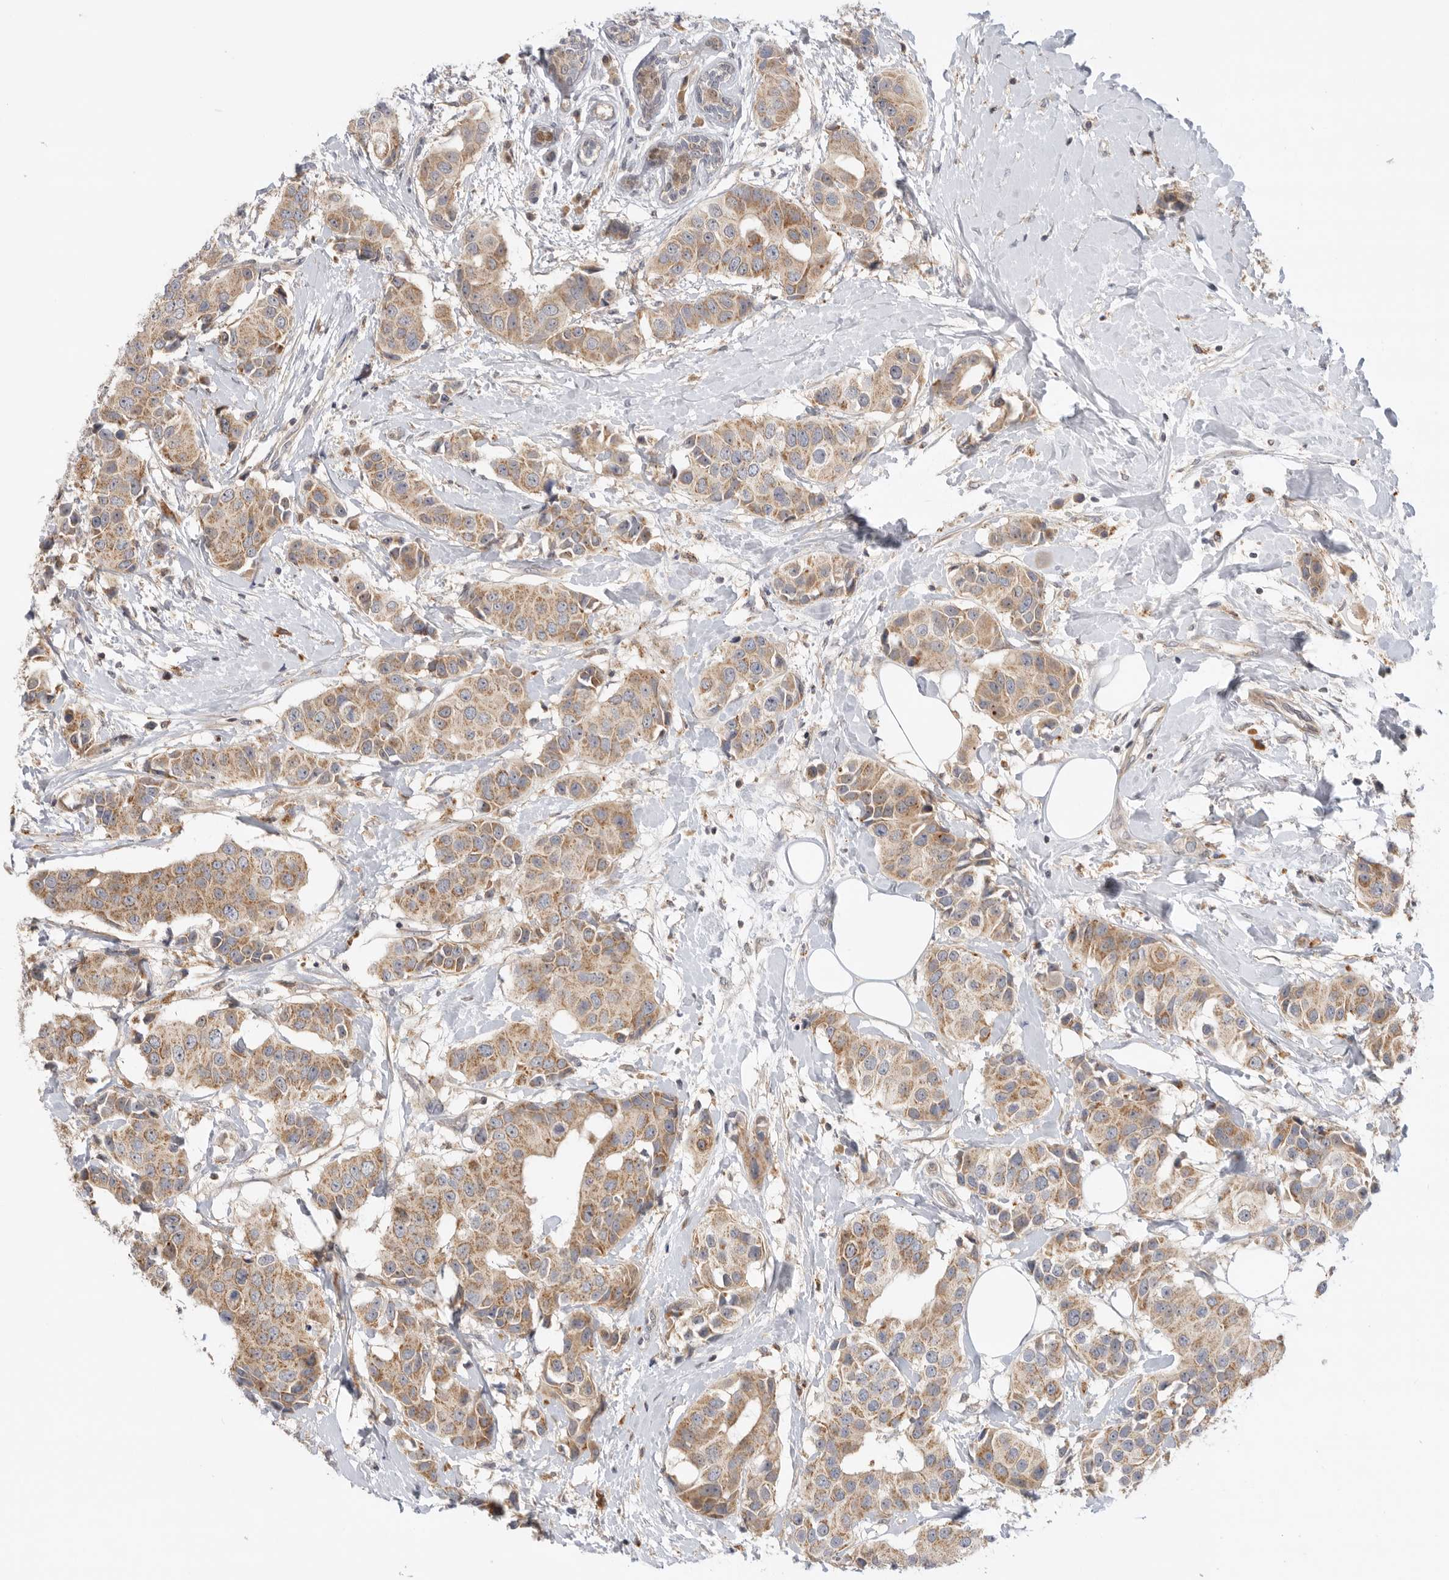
{"staining": {"intensity": "moderate", "quantity": ">75%", "location": "cytoplasmic/membranous"}, "tissue": "breast cancer", "cell_type": "Tumor cells", "image_type": "cancer", "snomed": [{"axis": "morphology", "description": "Normal tissue, NOS"}, {"axis": "morphology", "description": "Duct carcinoma"}, {"axis": "topography", "description": "Breast"}], "caption": "Human infiltrating ductal carcinoma (breast) stained with a brown dye exhibits moderate cytoplasmic/membranous positive positivity in about >75% of tumor cells.", "gene": "GNE", "patient": {"sex": "female", "age": 39}}